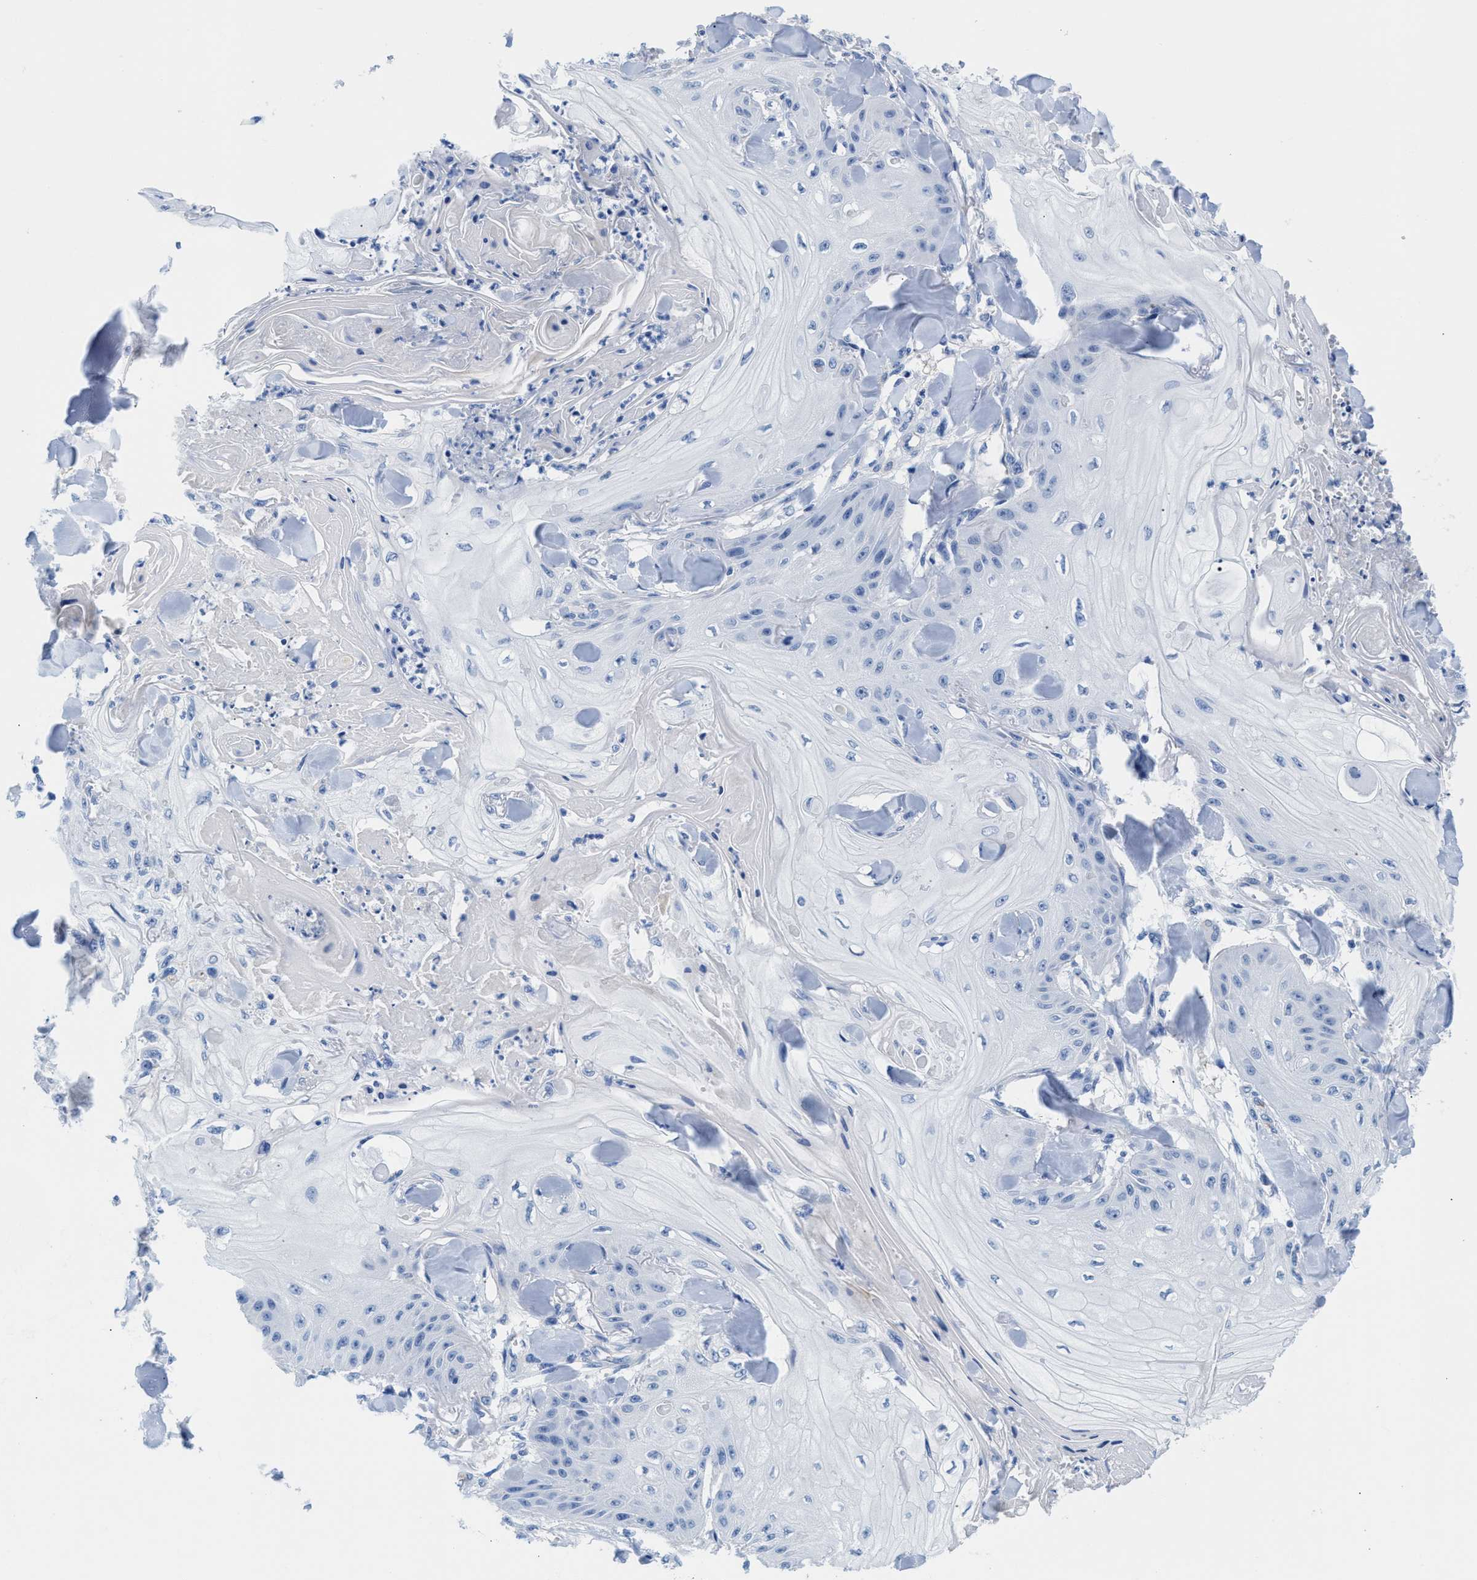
{"staining": {"intensity": "negative", "quantity": "none", "location": "none"}, "tissue": "skin cancer", "cell_type": "Tumor cells", "image_type": "cancer", "snomed": [{"axis": "morphology", "description": "Squamous cell carcinoma, NOS"}, {"axis": "topography", "description": "Skin"}], "caption": "Immunohistochemistry photomicrograph of skin cancer (squamous cell carcinoma) stained for a protein (brown), which demonstrates no expression in tumor cells.", "gene": "SLFN13", "patient": {"sex": "male", "age": 74}}